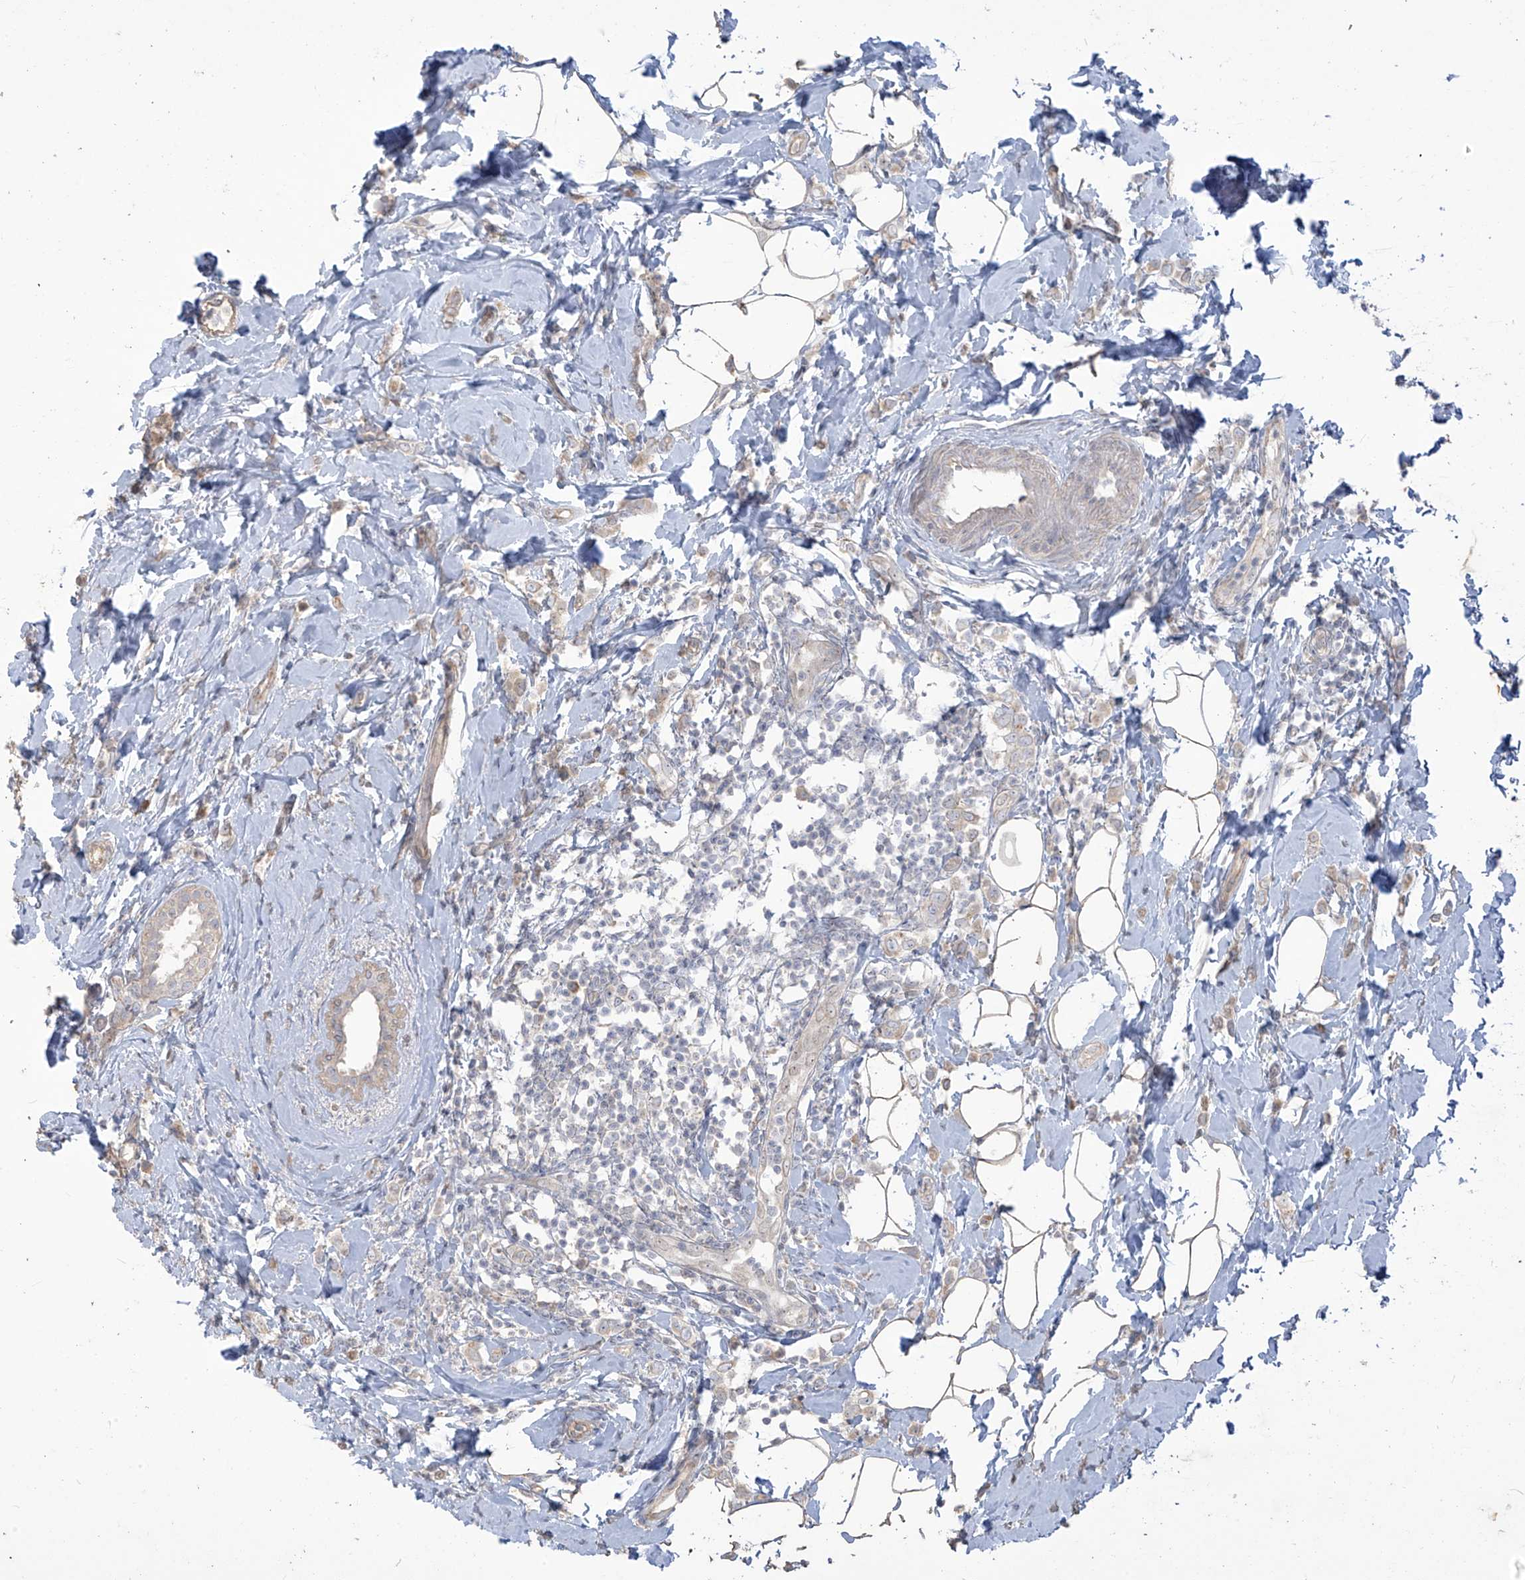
{"staining": {"intensity": "weak", "quantity": "<25%", "location": "cytoplasmic/membranous"}, "tissue": "breast cancer", "cell_type": "Tumor cells", "image_type": "cancer", "snomed": [{"axis": "morphology", "description": "Lobular carcinoma"}, {"axis": "topography", "description": "Breast"}], "caption": "Micrograph shows no protein positivity in tumor cells of breast lobular carcinoma tissue. Brightfield microscopy of immunohistochemistry (IHC) stained with DAB (brown) and hematoxylin (blue), captured at high magnification.", "gene": "MAGIX", "patient": {"sex": "female", "age": 47}}